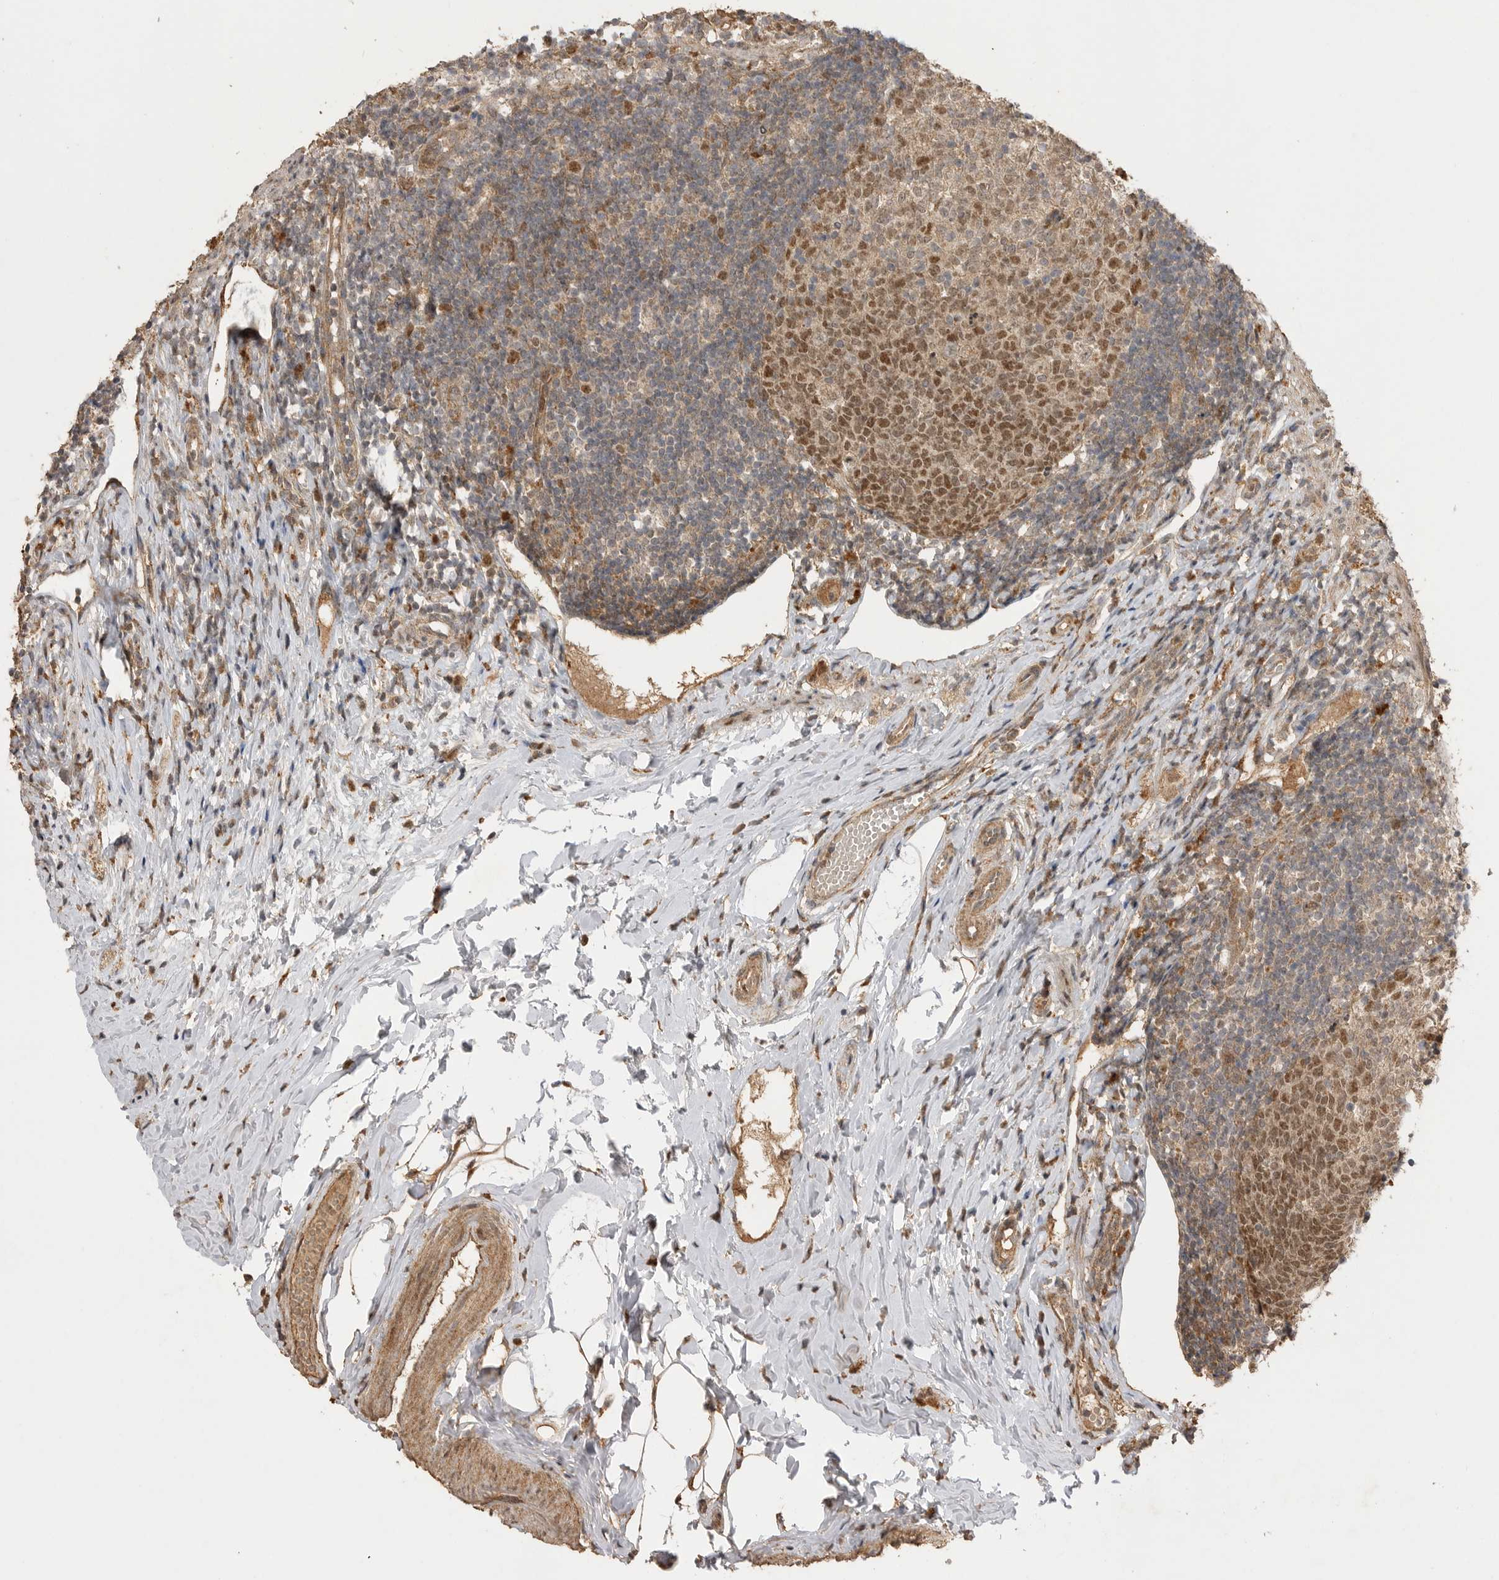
{"staining": {"intensity": "moderate", "quantity": ">75%", "location": "cytoplasmic/membranous"}, "tissue": "appendix", "cell_type": "Glandular cells", "image_type": "normal", "snomed": [{"axis": "morphology", "description": "Normal tissue, NOS"}, {"axis": "topography", "description": "Appendix"}], "caption": "IHC (DAB) staining of normal human appendix exhibits moderate cytoplasmic/membranous protein staining in approximately >75% of glandular cells.", "gene": "BOC", "patient": {"sex": "female", "age": 20}}